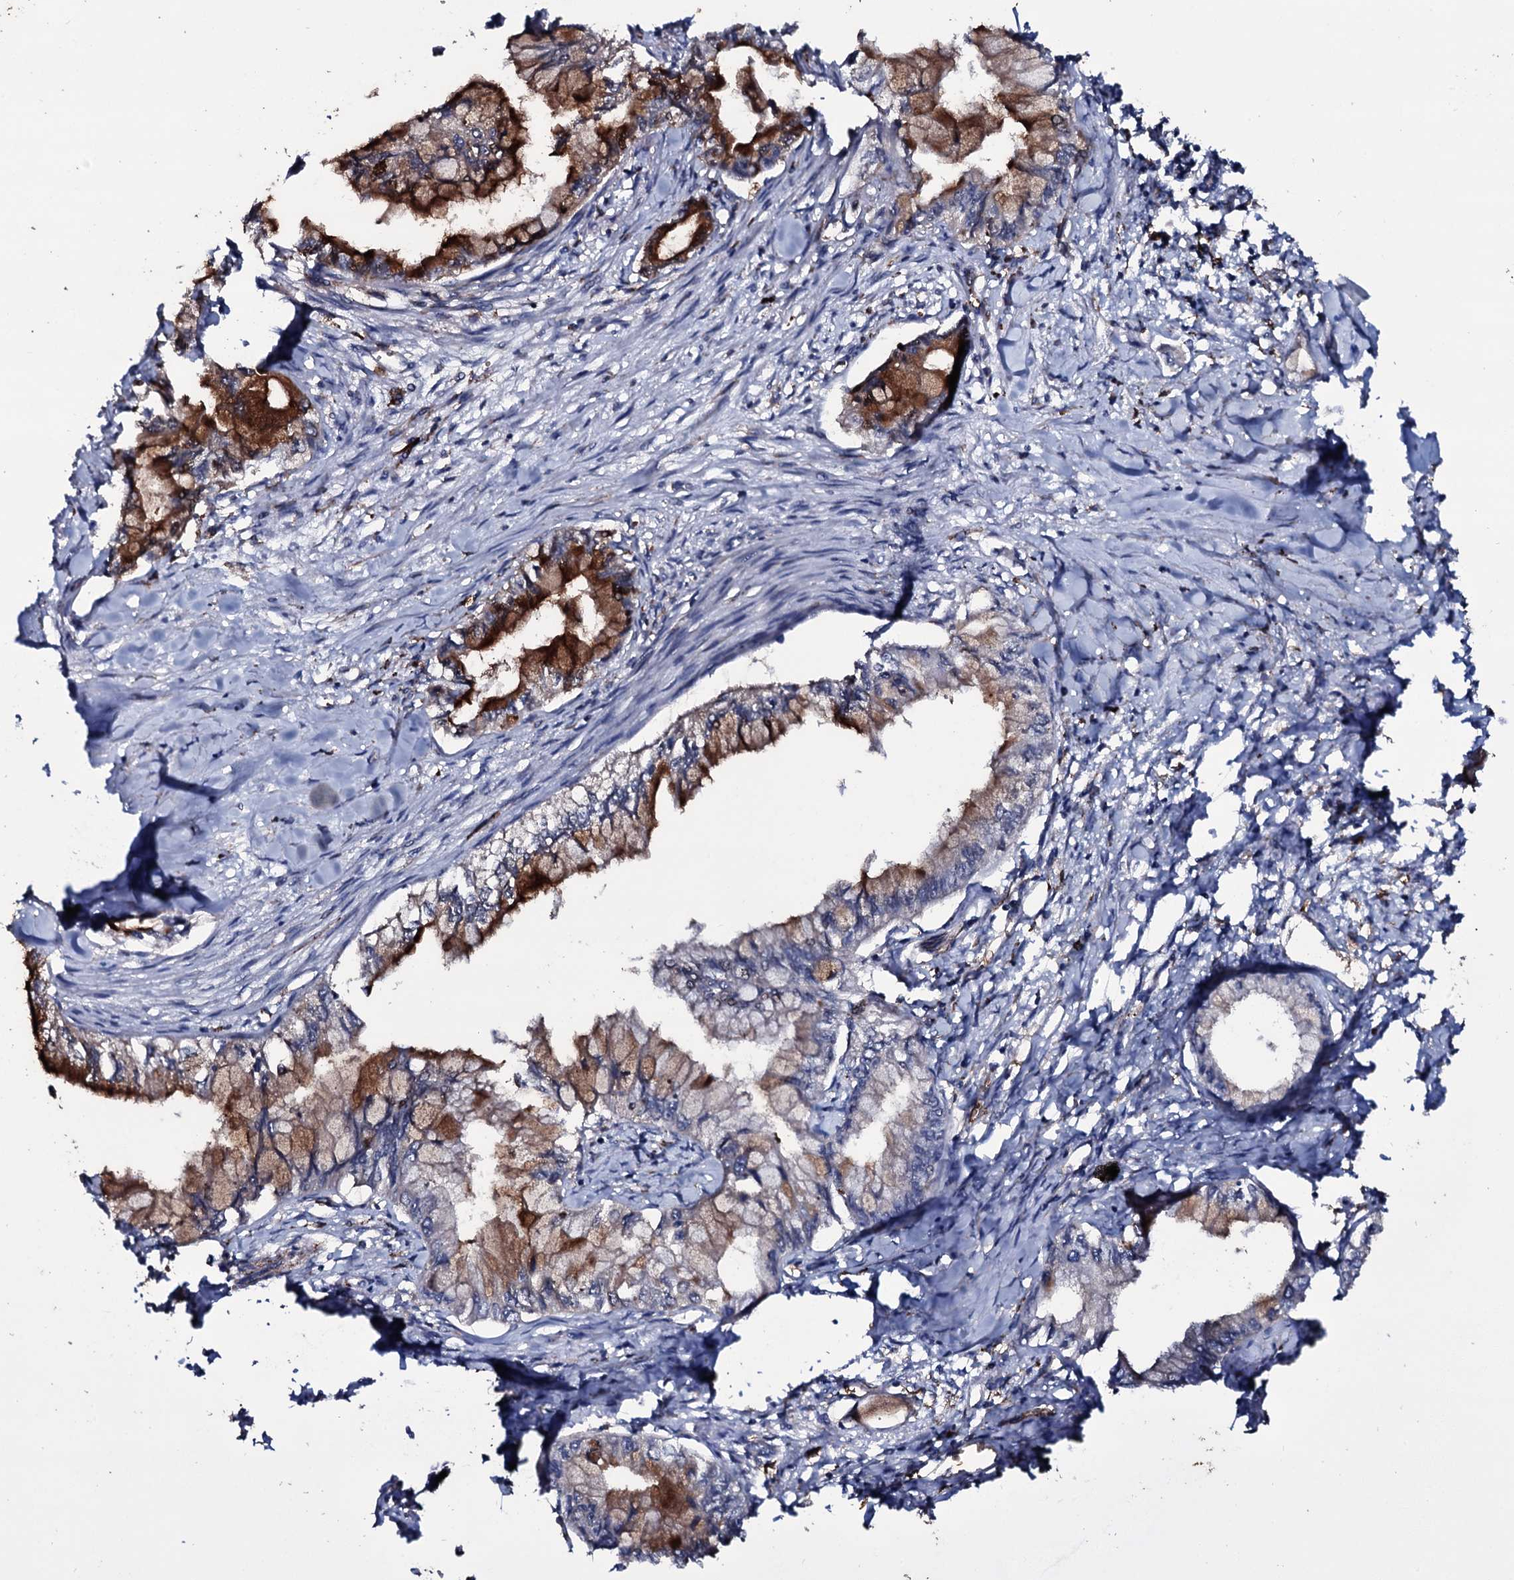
{"staining": {"intensity": "strong", "quantity": "25%-75%", "location": "cytoplasmic/membranous"}, "tissue": "pancreatic cancer", "cell_type": "Tumor cells", "image_type": "cancer", "snomed": [{"axis": "morphology", "description": "Adenocarcinoma, NOS"}, {"axis": "topography", "description": "Pancreas"}], "caption": "Protein expression analysis of human pancreatic adenocarcinoma reveals strong cytoplasmic/membranous positivity in approximately 25%-75% of tumor cells. Nuclei are stained in blue.", "gene": "ZSWIM8", "patient": {"sex": "male", "age": 48}}